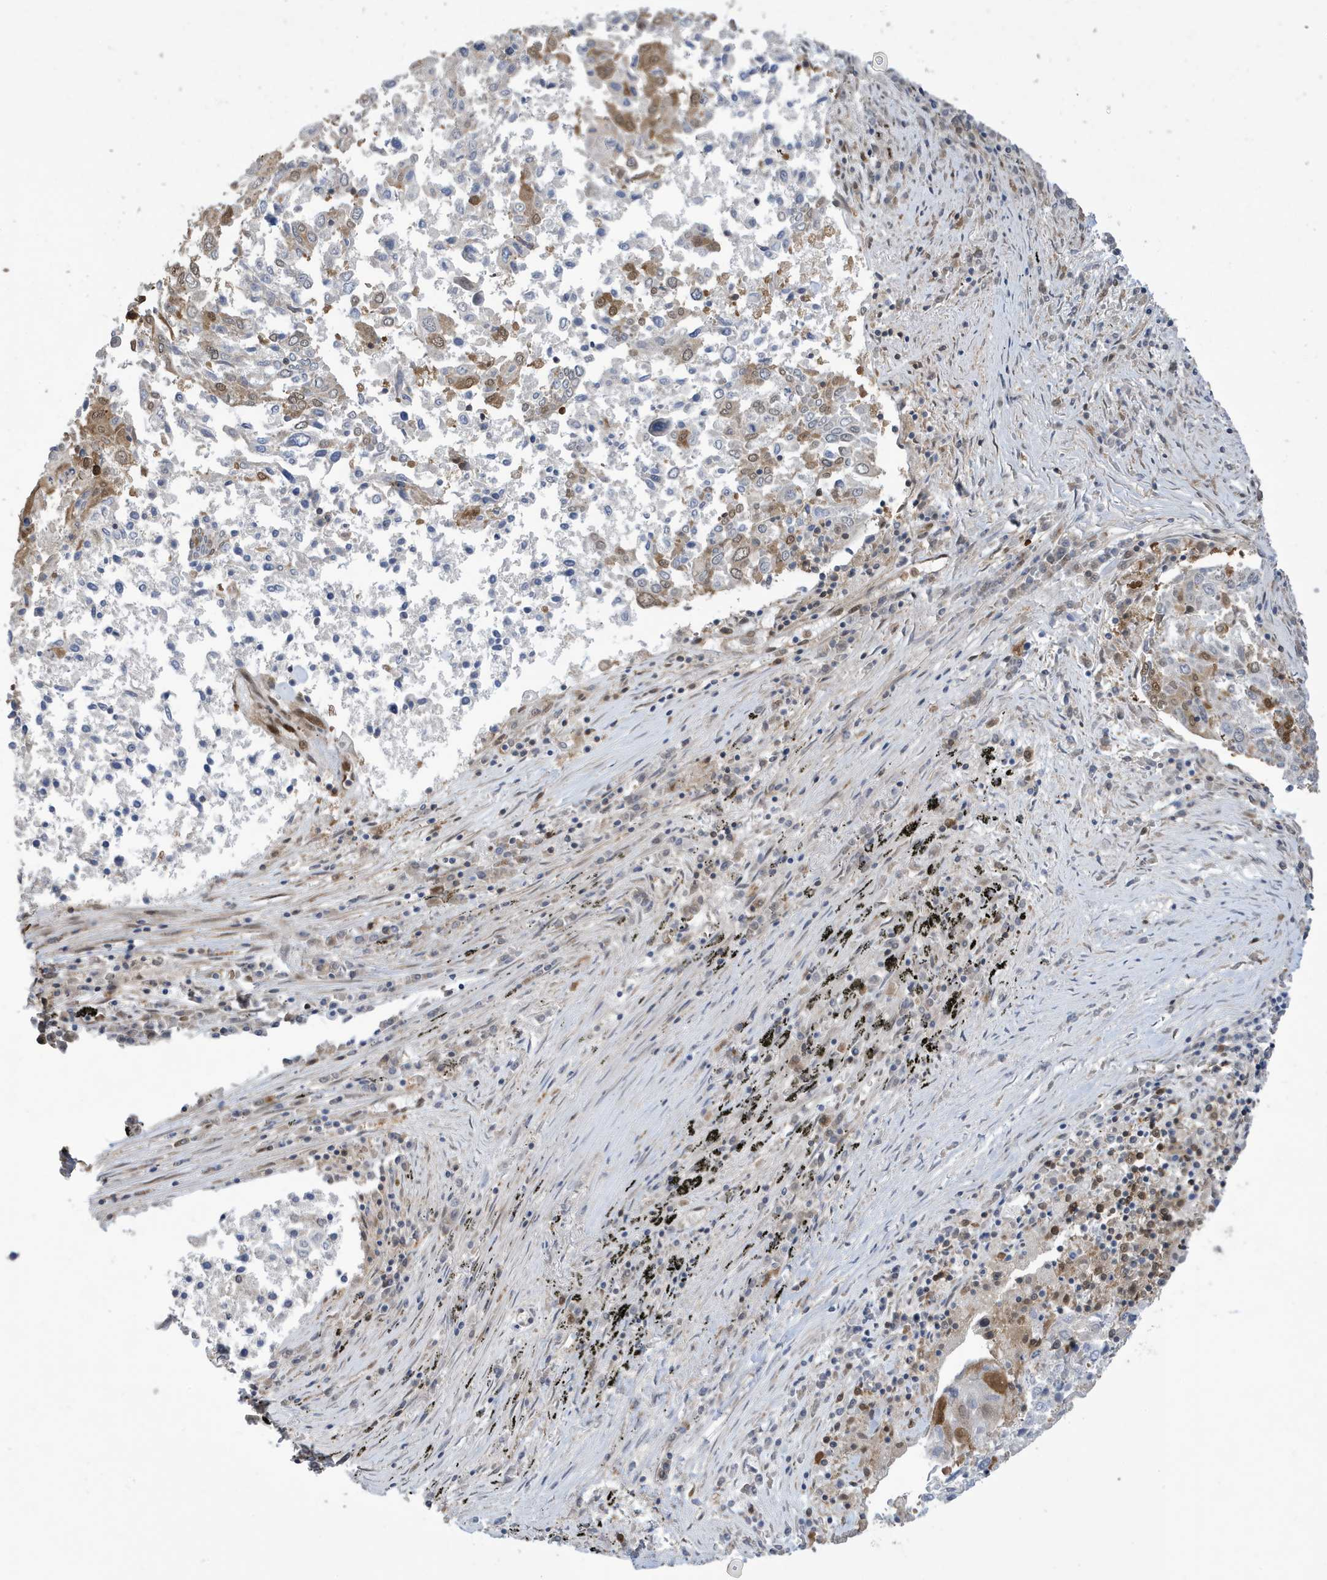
{"staining": {"intensity": "moderate", "quantity": "<25%", "location": "cytoplasmic/membranous,nuclear"}, "tissue": "lung cancer", "cell_type": "Tumor cells", "image_type": "cancer", "snomed": [{"axis": "morphology", "description": "Squamous cell carcinoma, NOS"}, {"axis": "topography", "description": "Lung"}], "caption": "Protein expression analysis of lung squamous cell carcinoma exhibits moderate cytoplasmic/membranous and nuclear staining in approximately <25% of tumor cells.", "gene": "UBQLN1", "patient": {"sex": "male", "age": 65}}